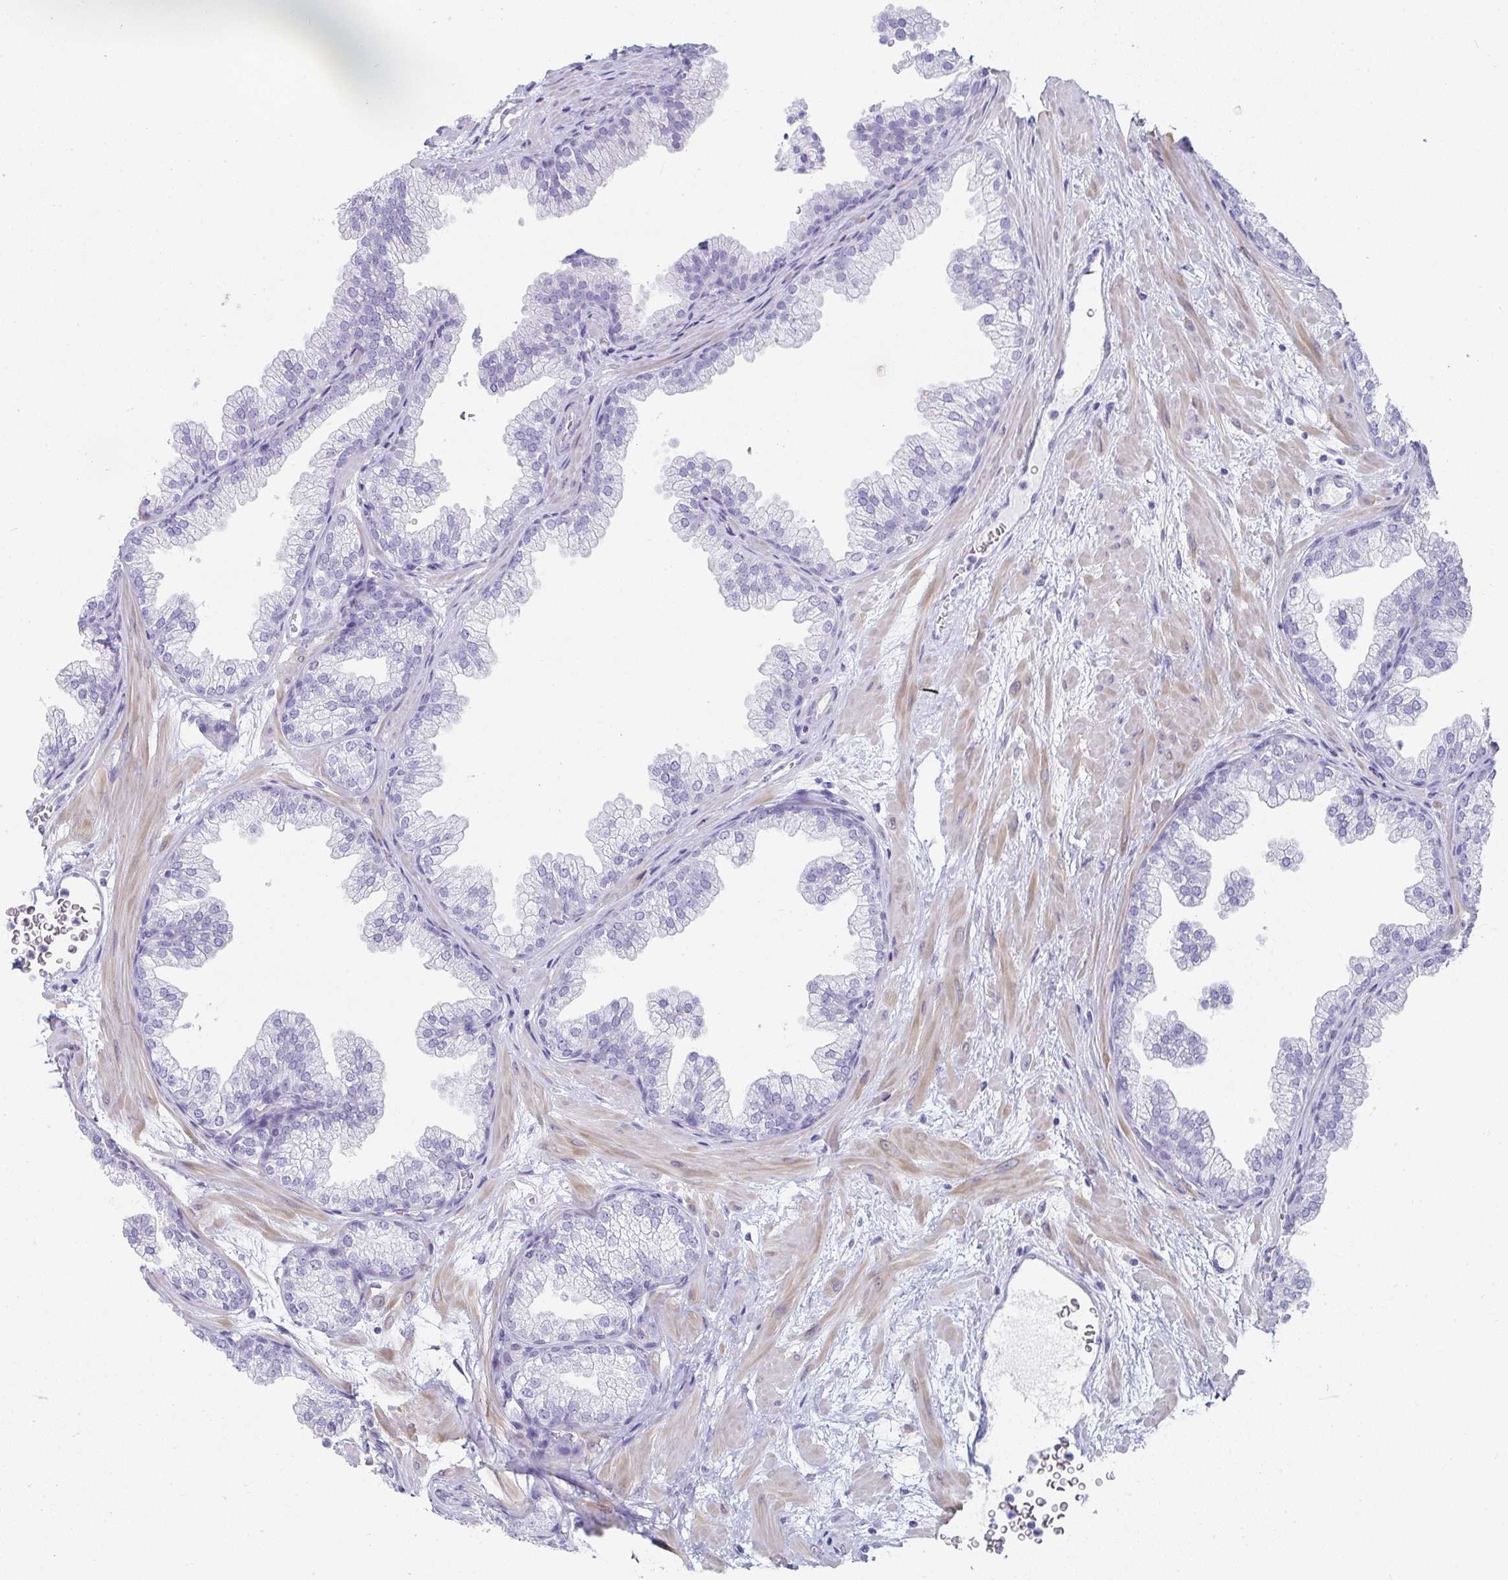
{"staining": {"intensity": "negative", "quantity": "none", "location": "none"}, "tissue": "prostate", "cell_type": "Glandular cells", "image_type": "normal", "snomed": [{"axis": "morphology", "description": "Normal tissue, NOS"}, {"axis": "topography", "description": "Prostate"}], "caption": "Immunohistochemistry (IHC) image of benign human prostate stained for a protein (brown), which displays no expression in glandular cells. The staining is performed using DAB brown chromogen with nuclei counter-stained in using hematoxylin.", "gene": "PRND", "patient": {"sex": "male", "age": 37}}